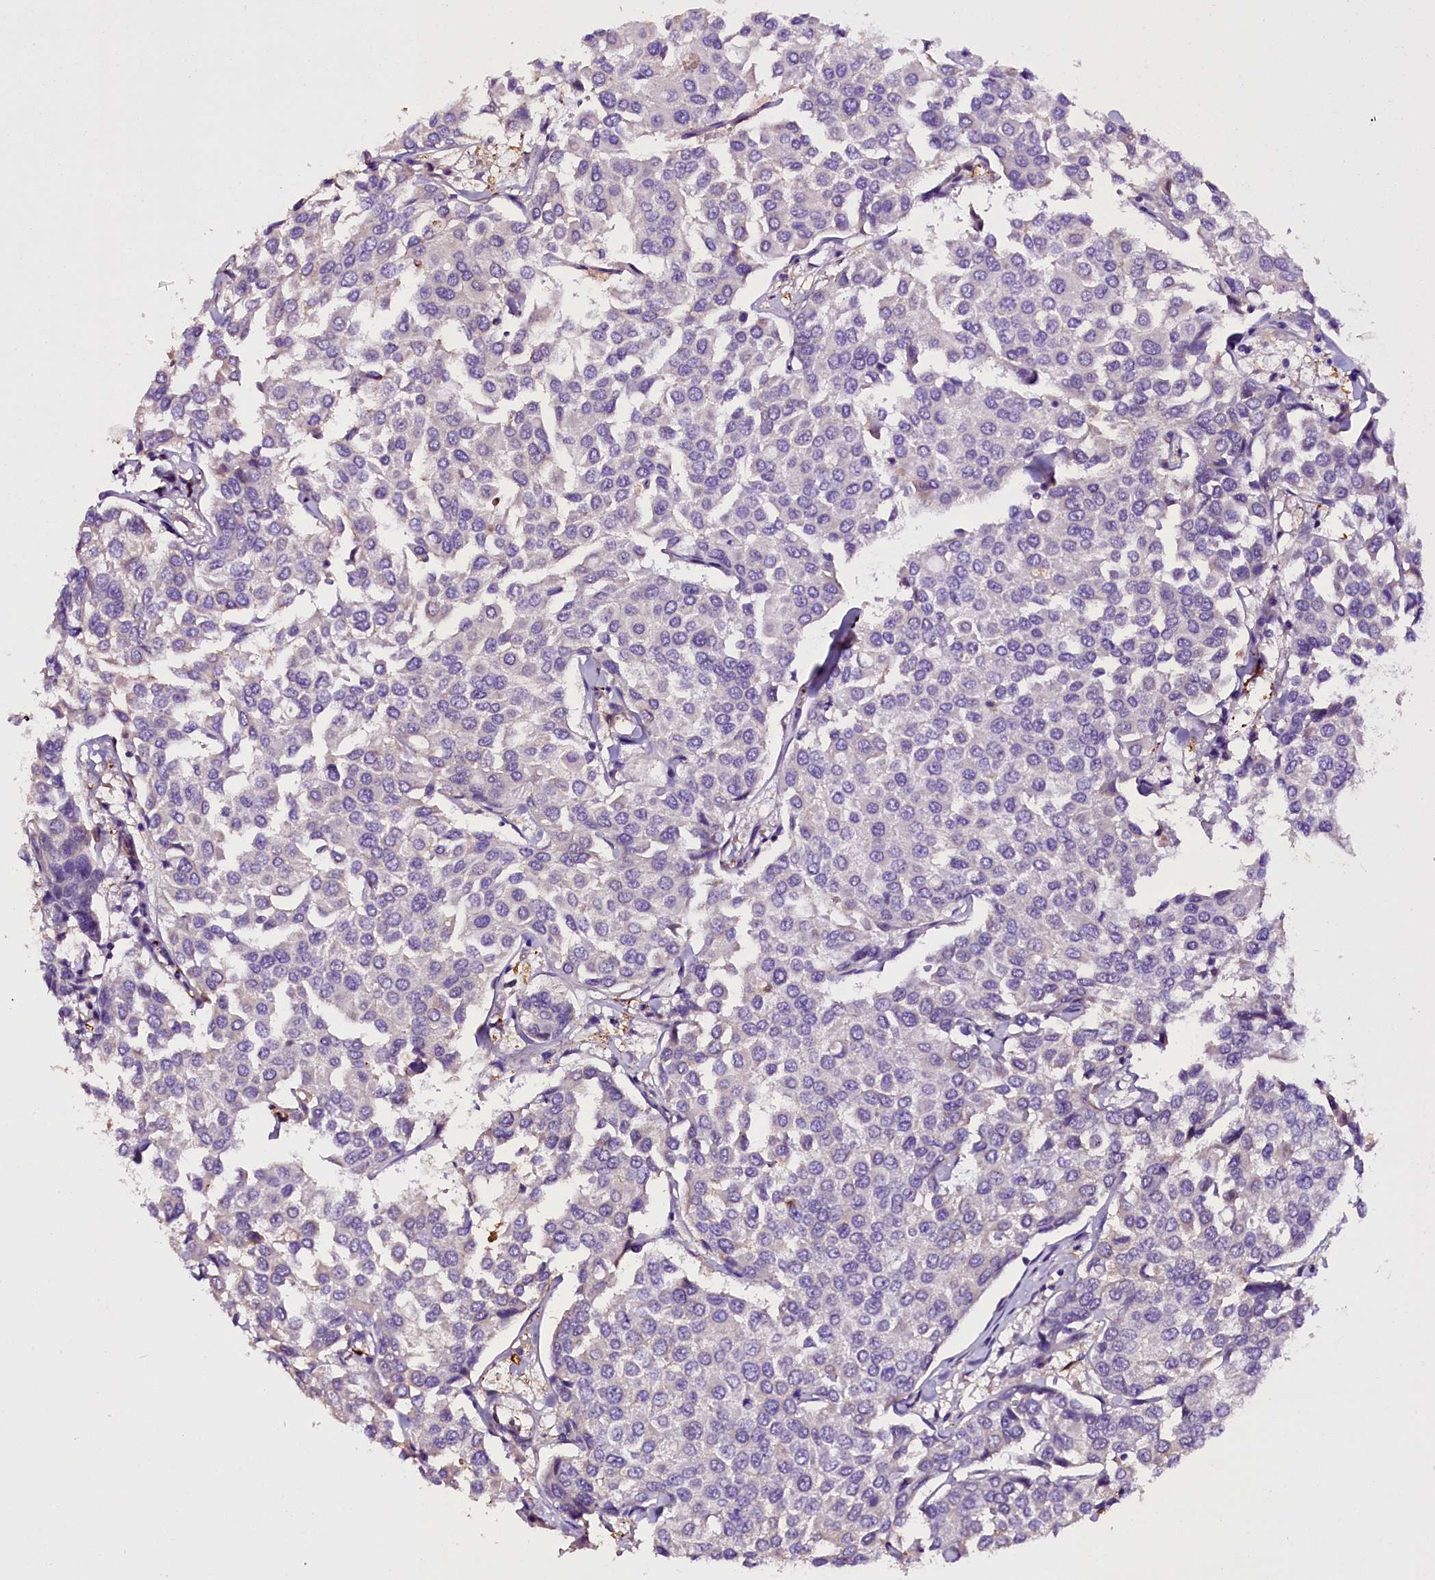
{"staining": {"intensity": "negative", "quantity": "none", "location": "none"}, "tissue": "breast cancer", "cell_type": "Tumor cells", "image_type": "cancer", "snomed": [{"axis": "morphology", "description": "Duct carcinoma"}, {"axis": "topography", "description": "Breast"}], "caption": "Immunohistochemistry (IHC) of human breast invasive ductal carcinoma shows no positivity in tumor cells.", "gene": "MEX3B", "patient": {"sex": "female", "age": 55}}